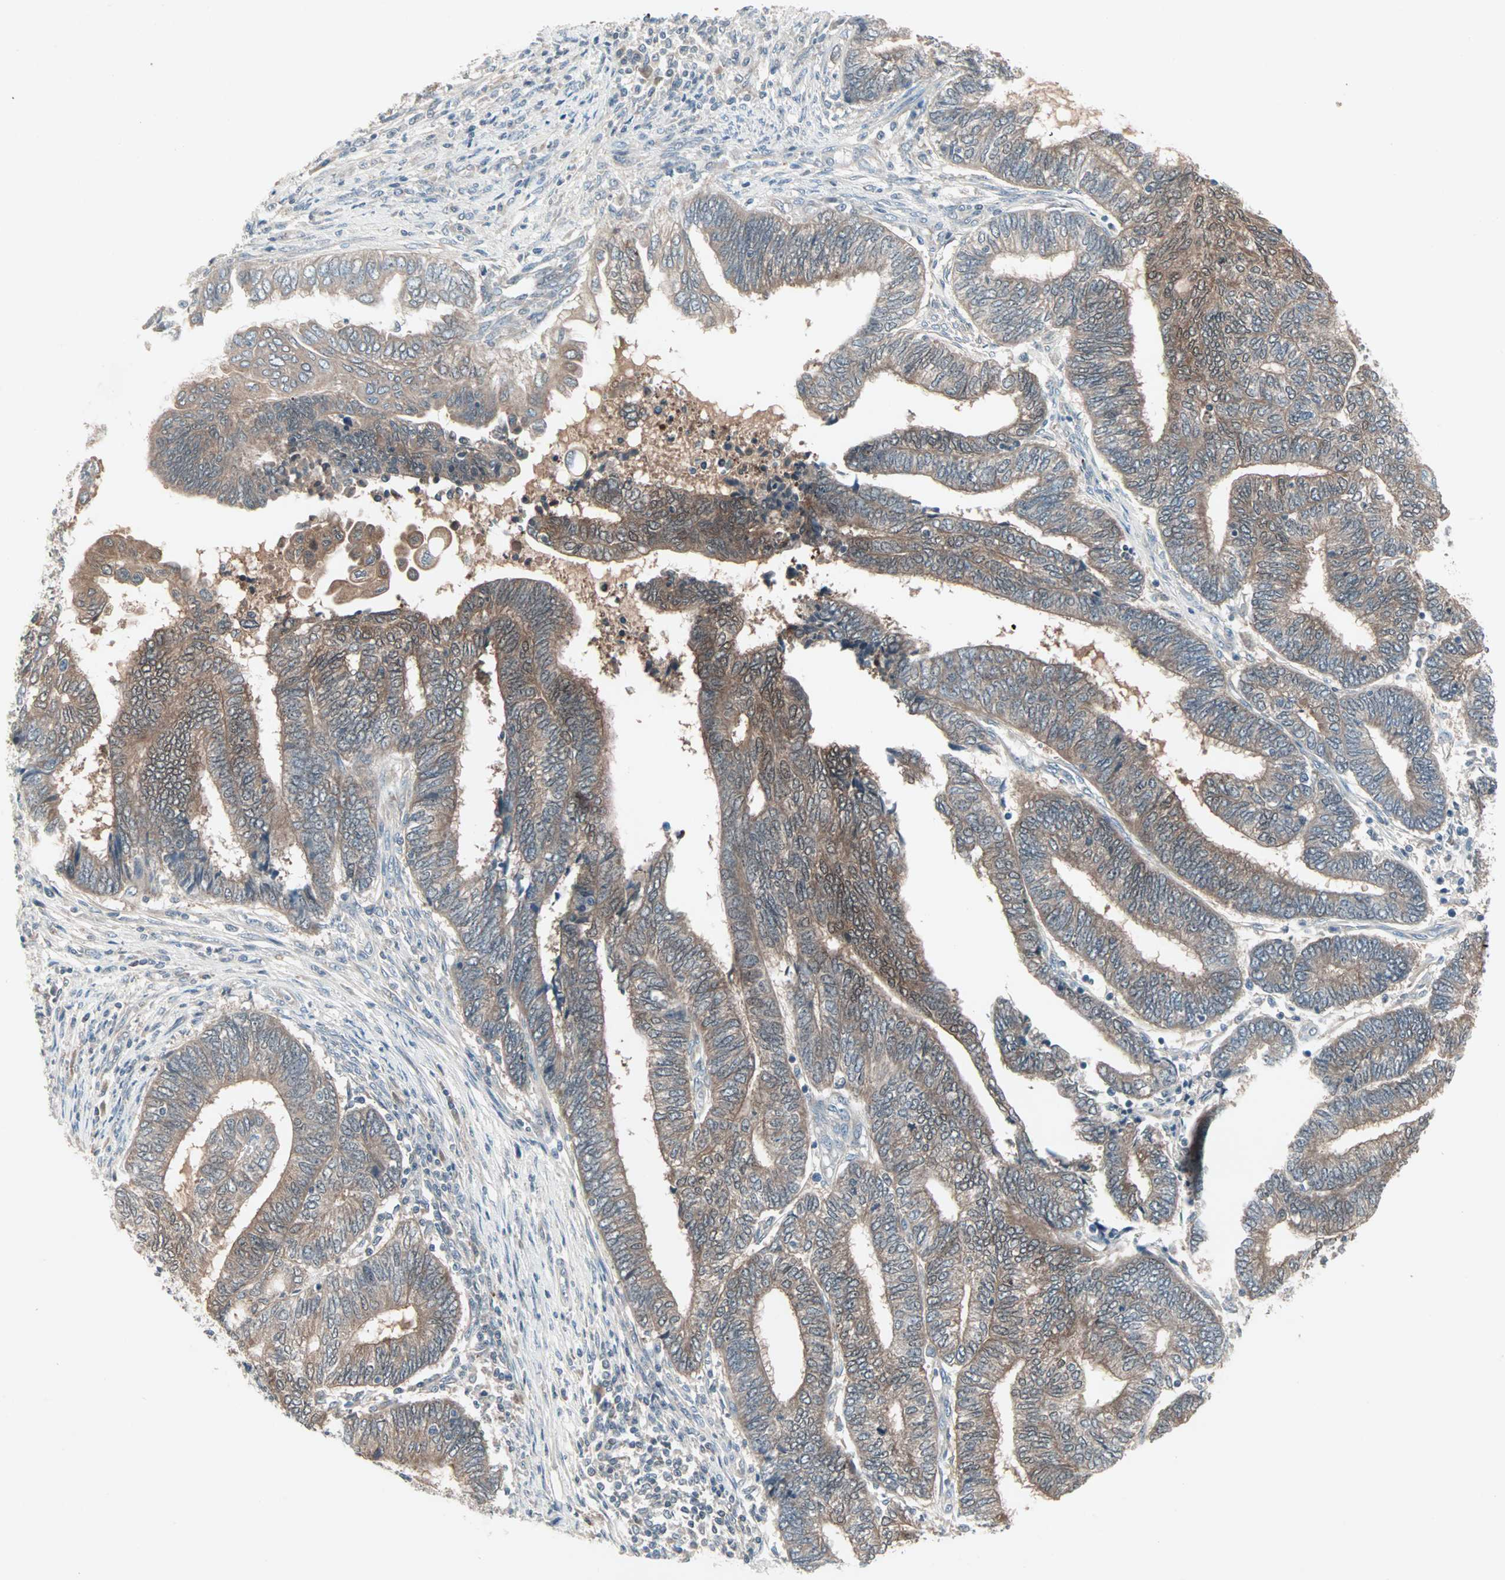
{"staining": {"intensity": "moderate", "quantity": "25%-75%", "location": "cytoplasmic/membranous"}, "tissue": "endometrial cancer", "cell_type": "Tumor cells", "image_type": "cancer", "snomed": [{"axis": "morphology", "description": "Adenocarcinoma, NOS"}, {"axis": "topography", "description": "Uterus"}, {"axis": "topography", "description": "Endometrium"}], "caption": "This image shows endometrial adenocarcinoma stained with immunohistochemistry (IHC) to label a protein in brown. The cytoplasmic/membranous of tumor cells show moderate positivity for the protein. Nuclei are counter-stained blue.", "gene": "JMJD7-PLA2G4B", "patient": {"sex": "female", "age": 70}}